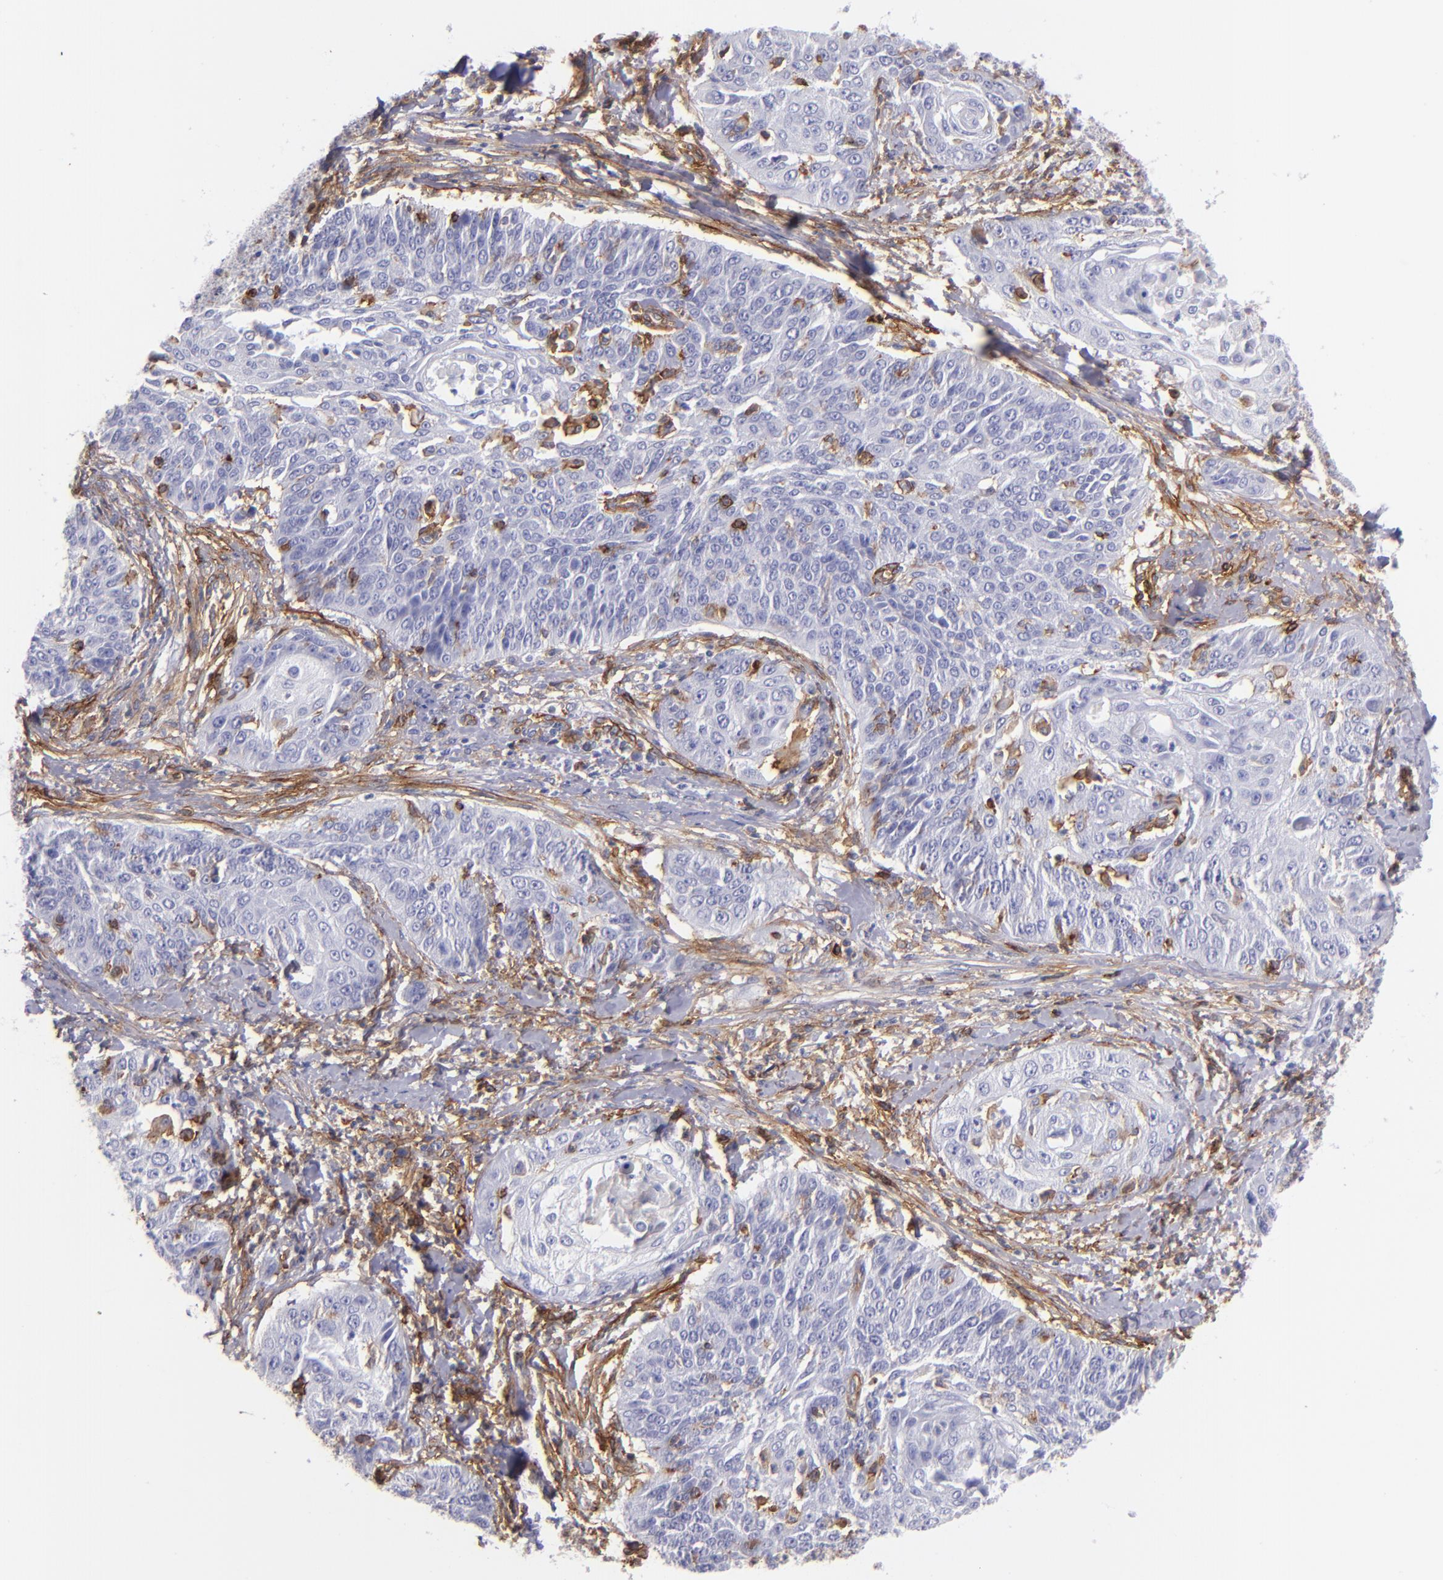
{"staining": {"intensity": "weak", "quantity": "<25%", "location": "none"}, "tissue": "cervical cancer", "cell_type": "Tumor cells", "image_type": "cancer", "snomed": [{"axis": "morphology", "description": "Squamous cell carcinoma, NOS"}, {"axis": "topography", "description": "Cervix"}], "caption": "Immunohistochemistry (IHC) histopathology image of neoplastic tissue: human cervical cancer stained with DAB (3,3'-diaminobenzidine) displays no significant protein staining in tumor cells.", "gene": "ENTPD1", "patient": {"sex": "female", "age": 64}}